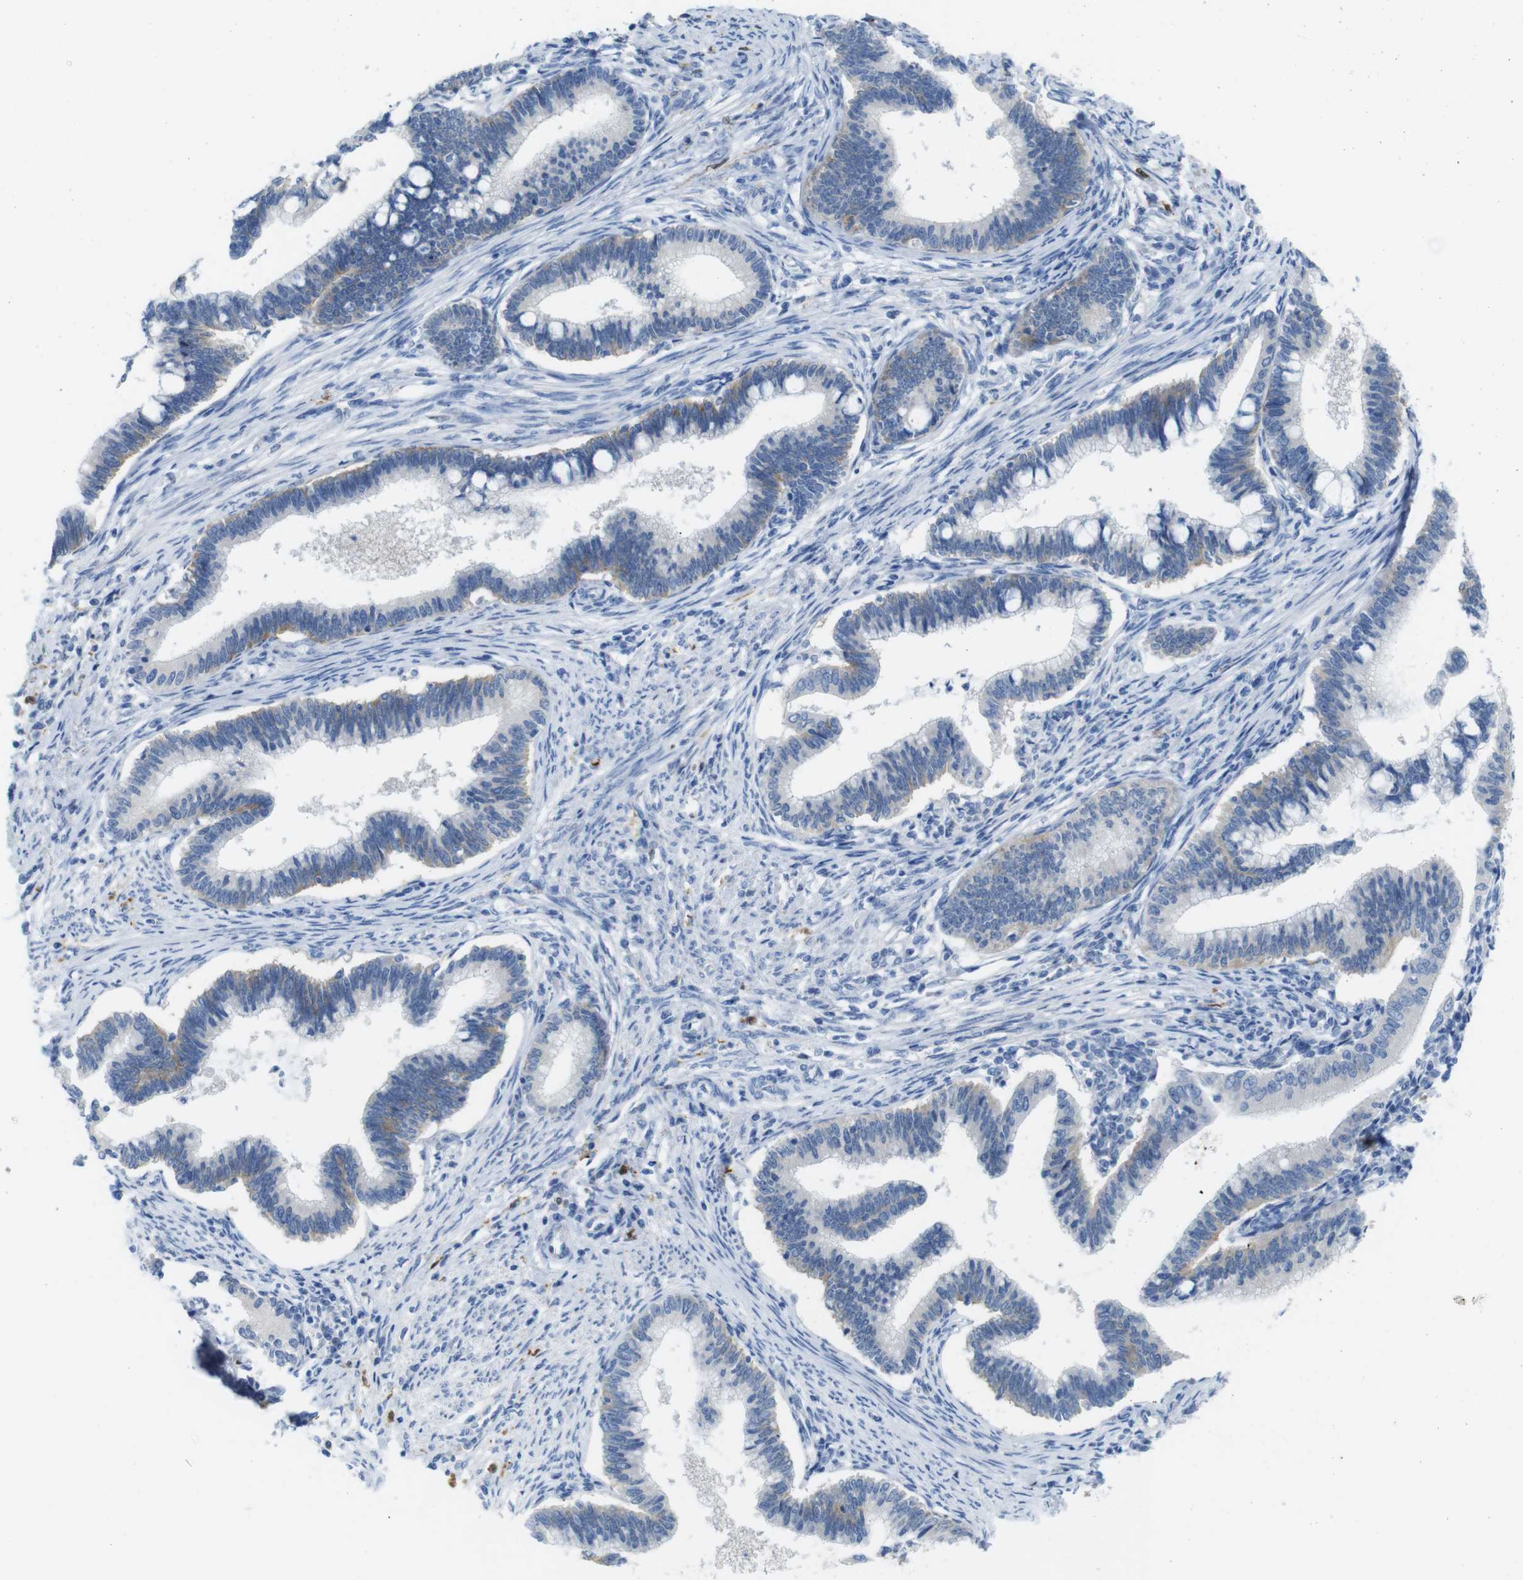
{"staining": {"intensity": "moderate", "quantity": "<25%", "location": "cytoplasmic/membranous"}, "tissue": "cervical cancer", "cell_type": "Tumor cells", "image_type": "cancer", "snomed": [{"axis": "morphology", "description": "Adenocarcinoma, NOS"}, {"axis": "topography", "description": "Cervix"}], "caption": "Tumor cells exhibit low levels of moderate cytoplasmic/membranous positivity in about <25% of cells in cervical cancer (adenocarcinoma).", "gene": "C1orf210", "patient": {"sex": "female", "age": 36}}